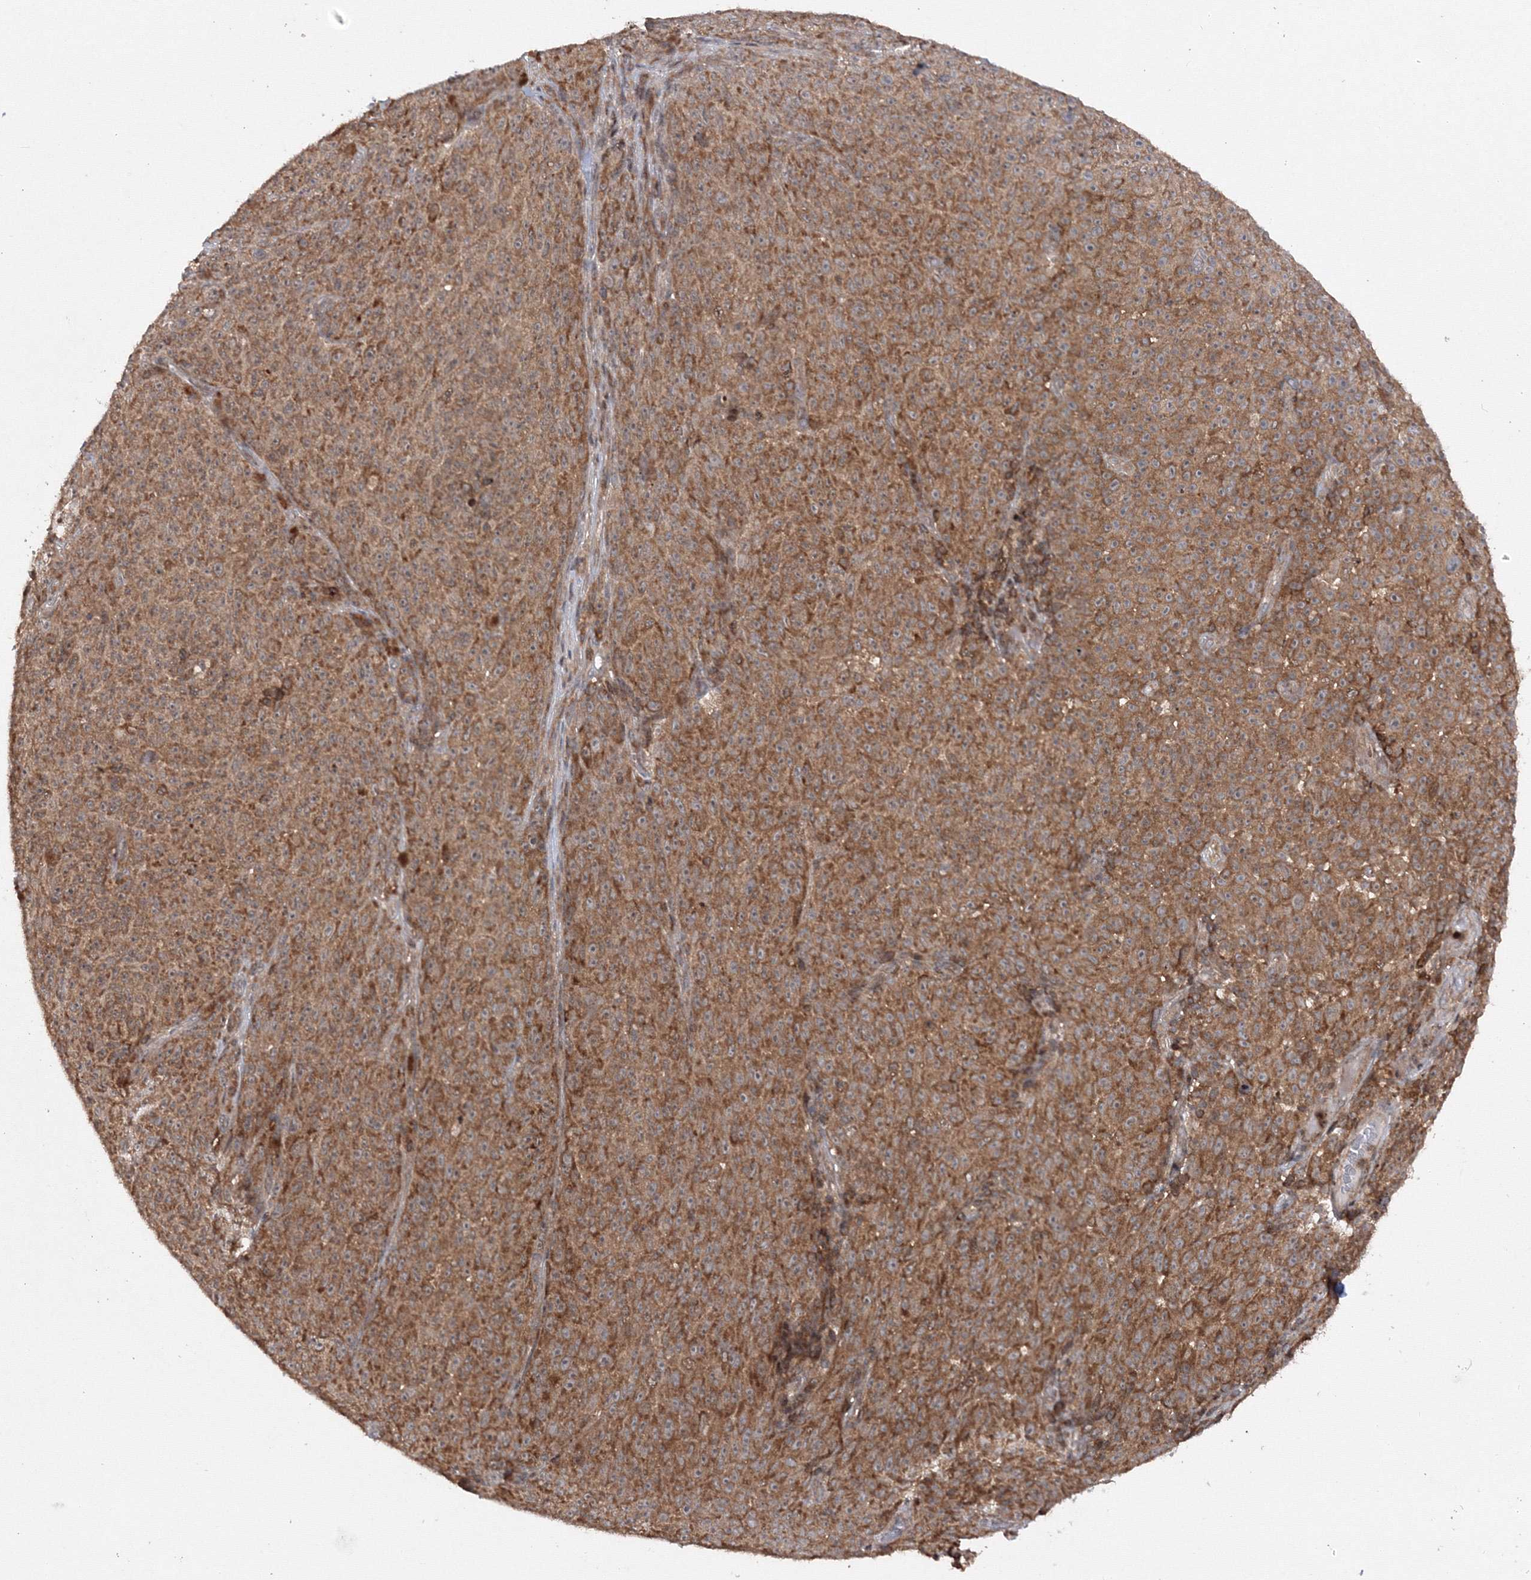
{"staining": {"intensity": "moderate", "quantity": ">75%", "location": "cytoplasmic/membranous"}, "tissue": "melanoma", "cell_type": "Tumor cells", "image_type": "cancer", "snomed": [{"axis": "morphology", "description": "Malignant melanoma, NOS"}, {"axis": "topography", "description": "Skin"}], "caption": "Immunohistochemistry image of human malignant melanoma stained for a protein (brown), which displays medium levels of moderate cytoplasmic/membranous staining in about >75% of tumor cells.", "gene": "MKRN2", "patient": {"sex": "female", "age": 82}}